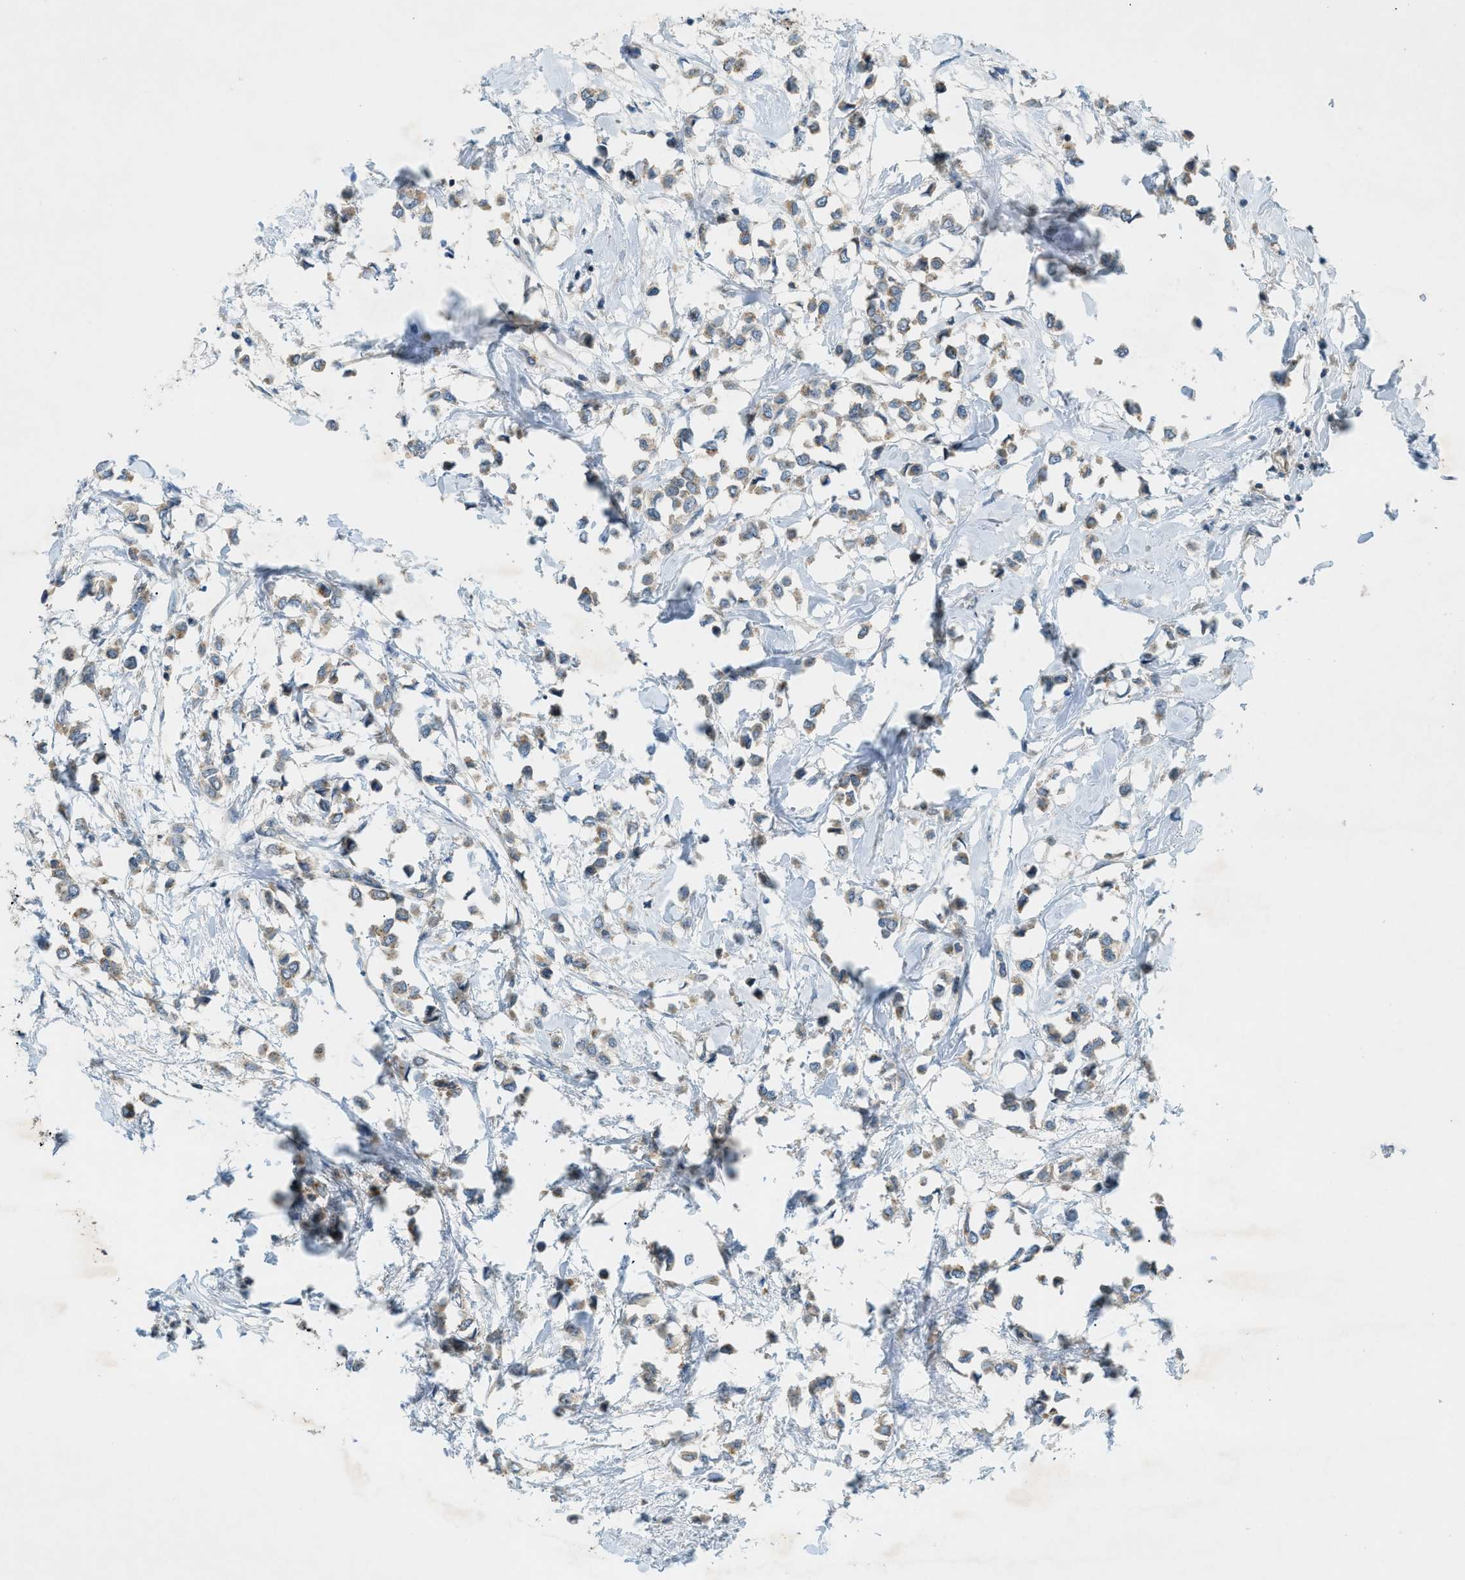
{"staining": {"intensity": "weak", "quantity": ">75%", "location": "cytoplasmic/membranous"}, "tissue": "breast cancer", "cell_type": "Tumor cells", "image_type": "cancer", "snomed": [{"axis": "morphology", "description": "Lobular carcinoma"}, {"axis": "topography", "description": "Breast"}], "caption": "The histopathology image displays a brown stain indicating the presence of a protein in the cytoplasmic/membranous of tumor cells in lobular carcinoma (breast).", "gene": "GRK6", "patient": {"sex": "female", "age": 51}}